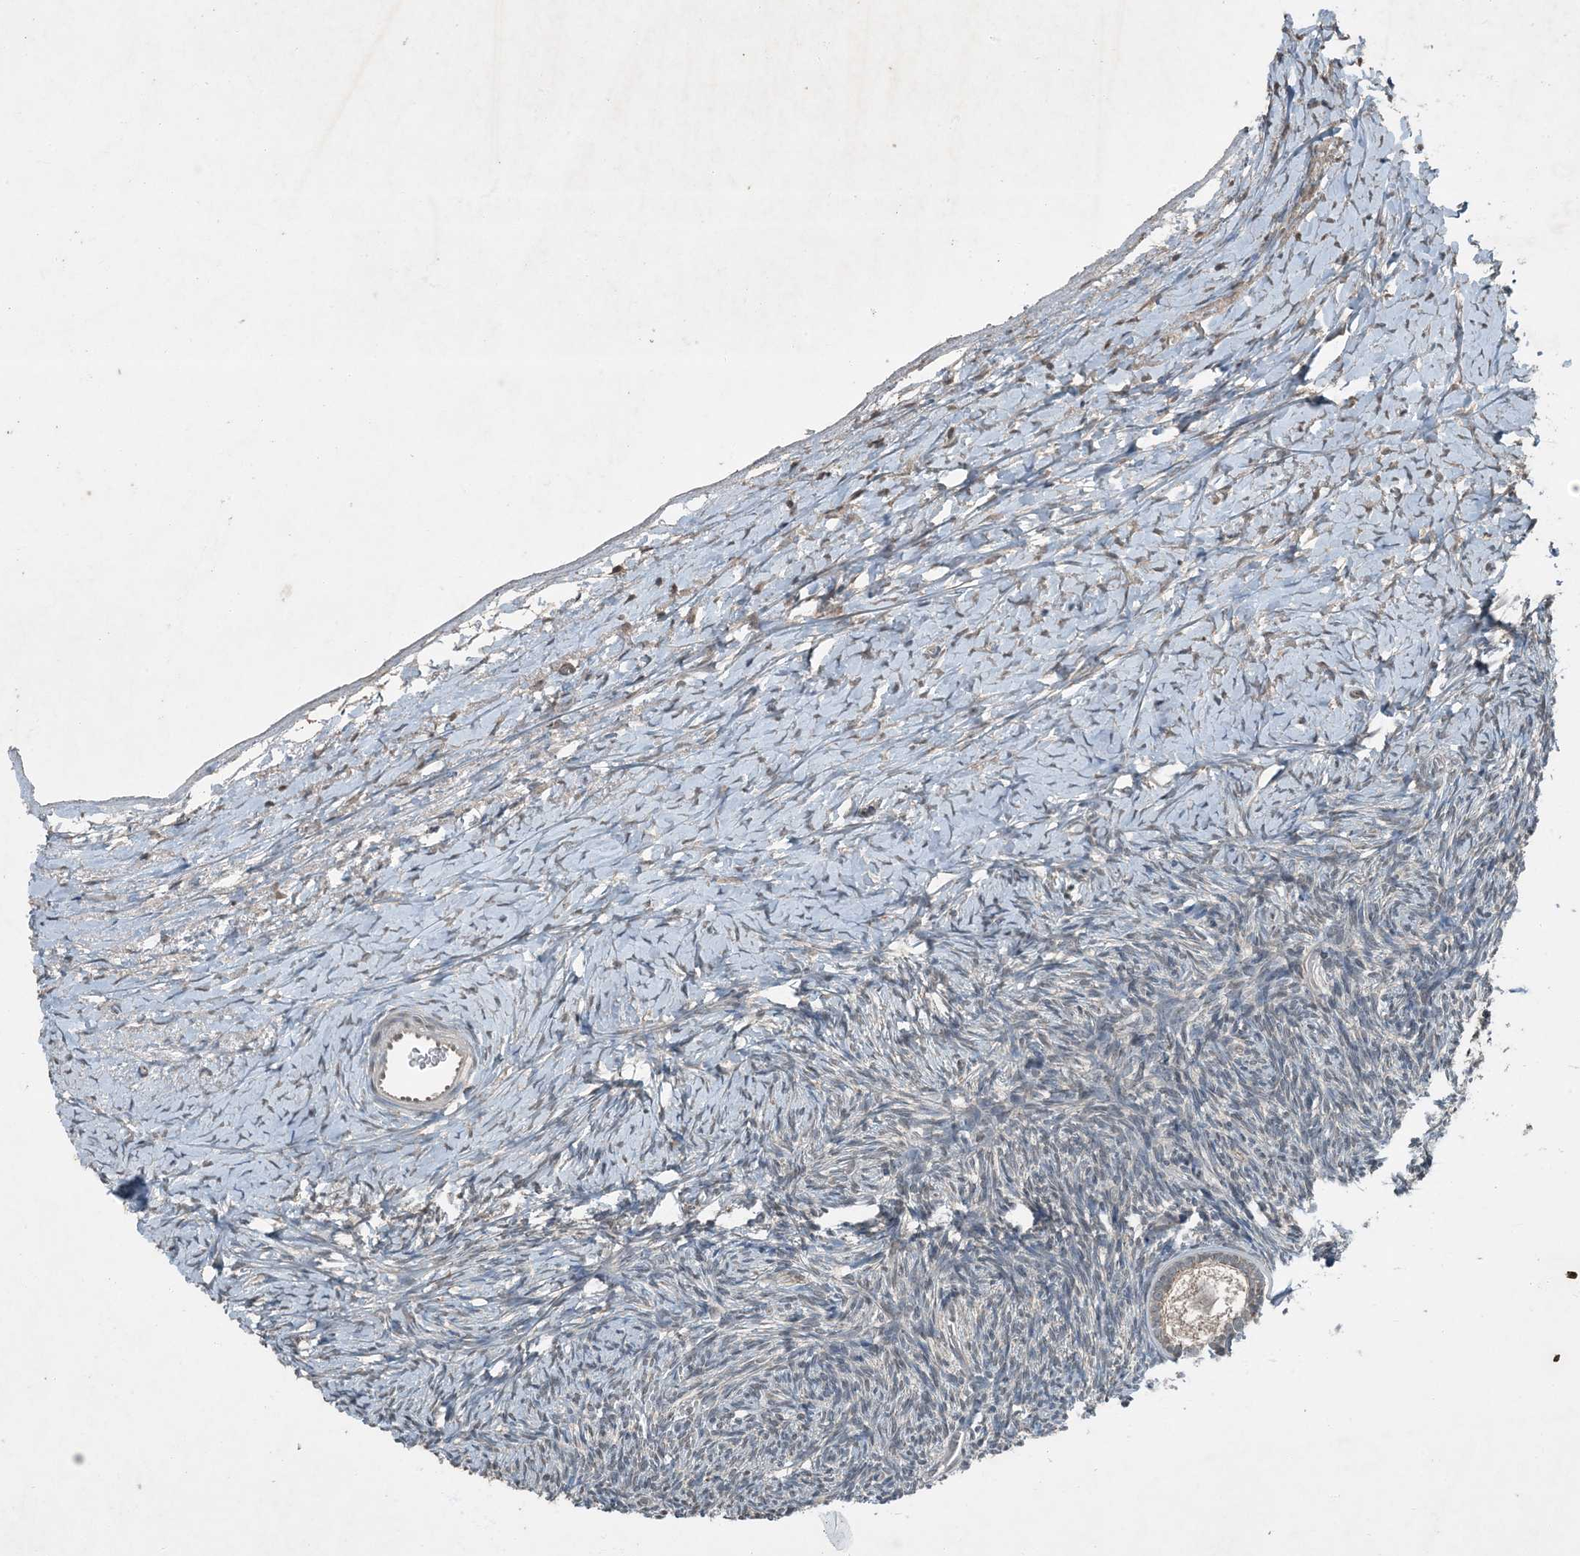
{"staining": {"intensity": "moderate", "quantity": ">75%", "location": "cytoplasmic/membranous"}, "tissue": "ovary", "cell_type": "Follicle cells", "image_type": "normal", "snomed": [{"axis": "morphology", "description": "Normal tissue, NOS"}, {"axis": "morphology", "description": "Developmental malformation"}, {"axis": "topography", "description": "Ovary"}], "caption": "Immunohistochemical staining of unremarkable human ovary exhibits moderate cytoplasmic/membranous protein positivity in about >75% of follicle cells. (DAB IHC, brown staining for protein, blue staining for nuclei).", "gene": "MDN1", "patient": {"sex": "female", "age": 39}}